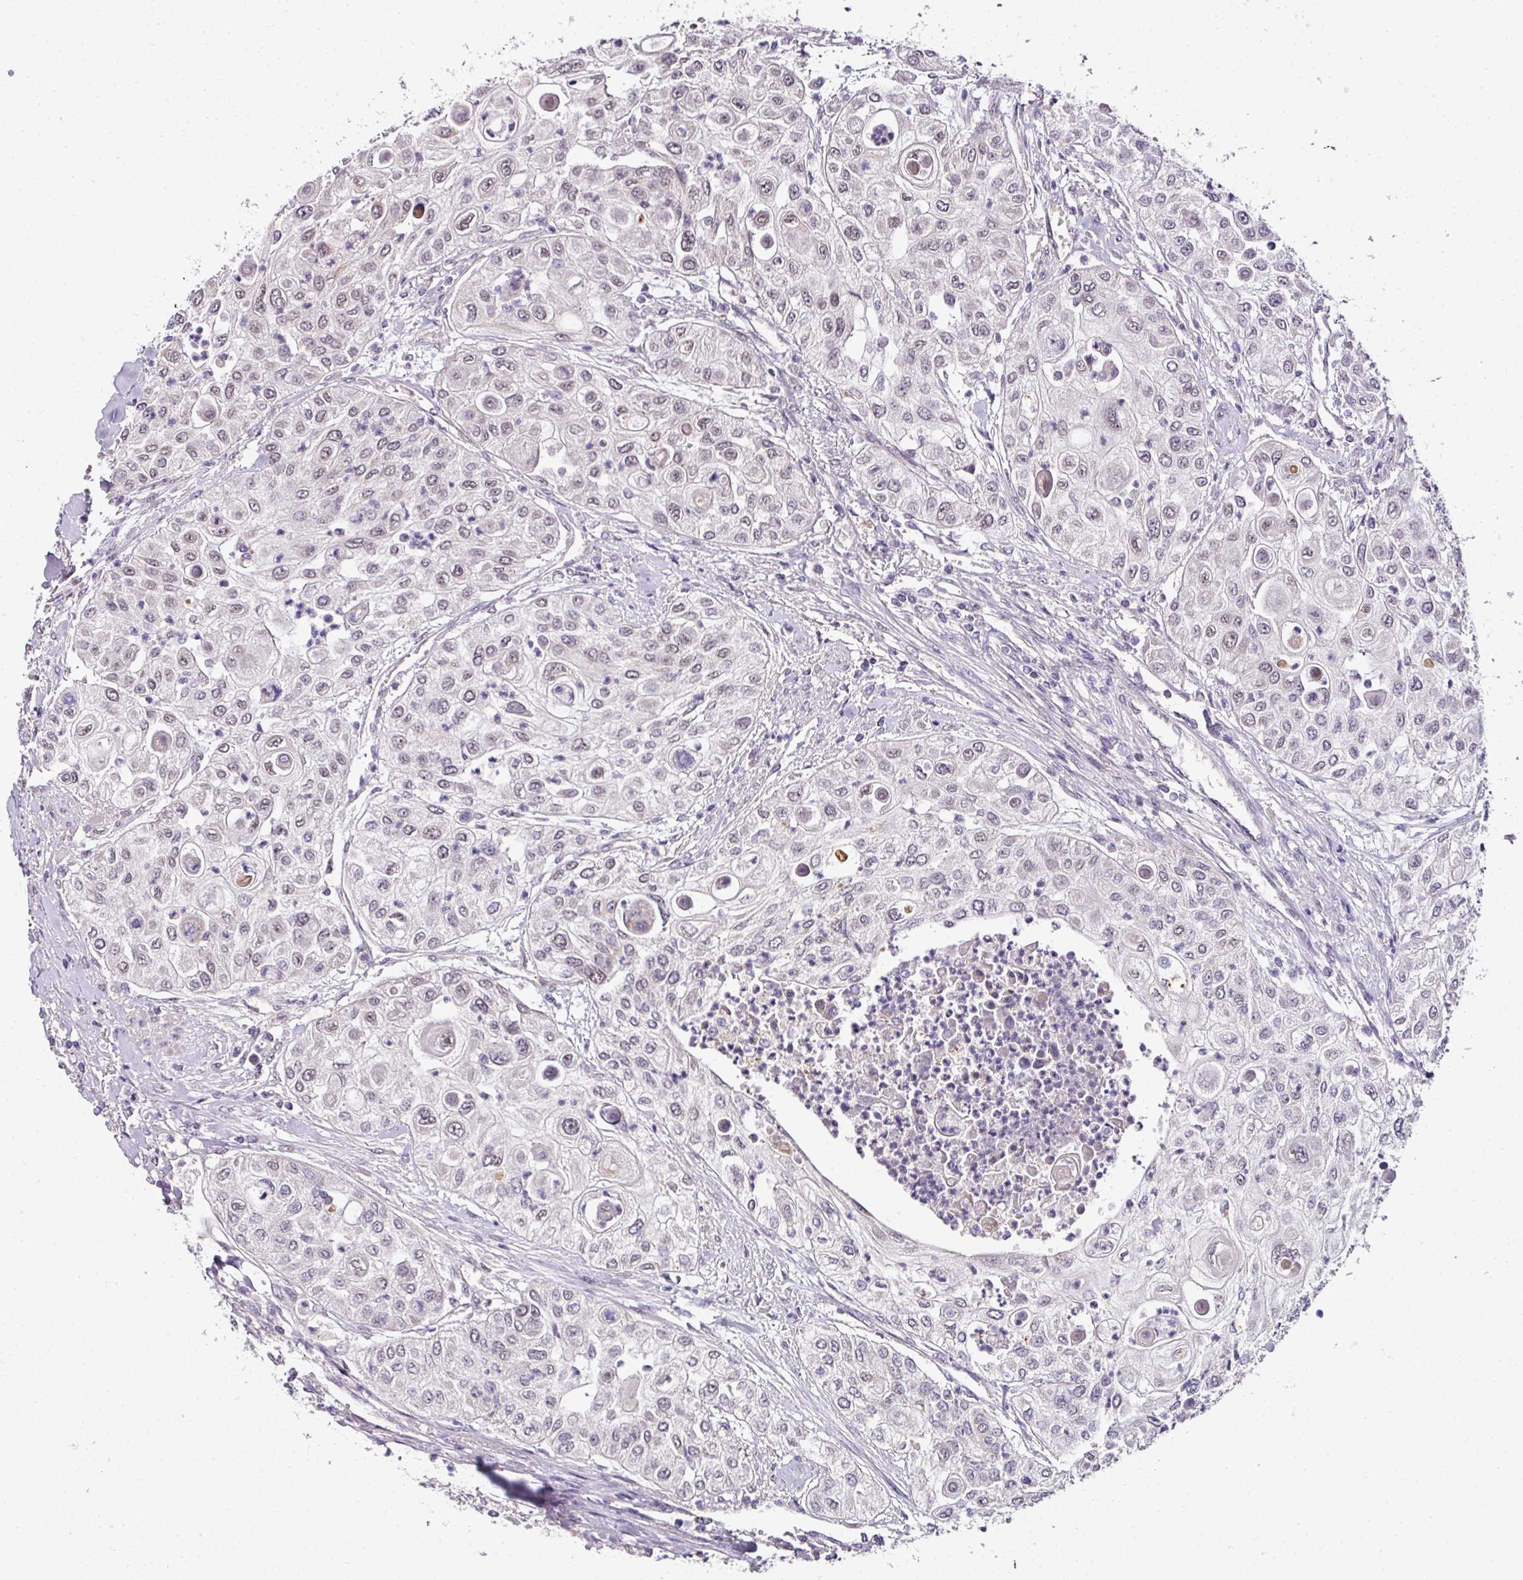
{"staining": {"intensity": "weak", "quantity": "<25%", "location": "nuclear"}, "tissue": "urothelial cancer", "cell_type": "Tumor cells", "image_type": "cancer", "snomed": [{"axis": "morphology", "description": "Urothelial carcinoma, High grade"}, {"axis": "topography", "description": "Urinary bladder"}], "caption": "Tumor cells show no significant positivity in urothelial carcinoma (high-grade). (Brightfield microscopy of DAB immunohistochemistry (IHC) at high magnification).", "gene": "NAPSA", "patient": {"sex": "female", "age": 79}}